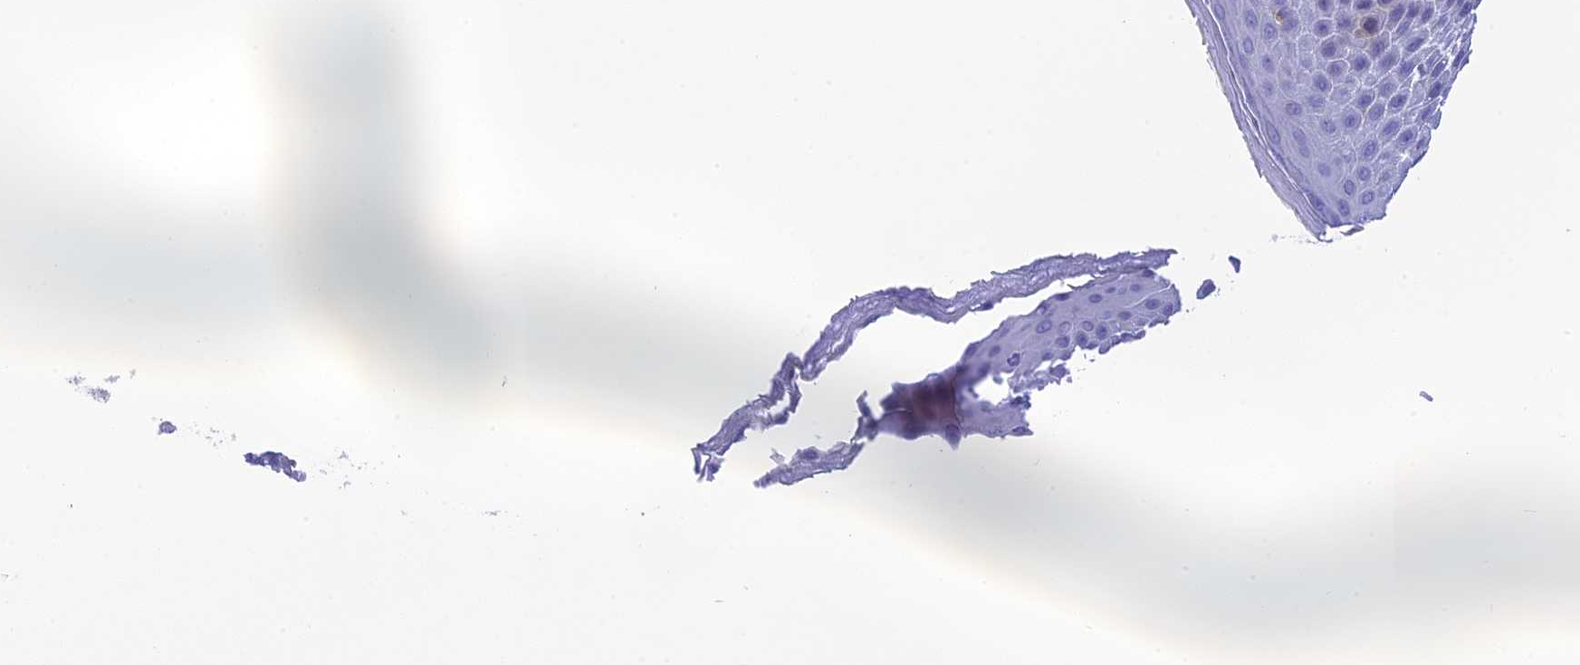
{"staining": {"intensity": "moderate", "quantity": "<25%", "location": "cytoplasmic/membranous"}, "tissue": "skin", "cell_type": "Epidermal cells", "image_type": "normal", "snomed": [{"axis": "morphology", "description": "Normal tissue, NOS"}, {"axis": "topography", "description": "Anal"}], "caption": "Skin stained with IHC exhibits moderate cytoplasmic/membranous expression in about <25% of epidermal cells.", "gene": "KDELR3", "patient": {"sex": "male", "age": 74}}